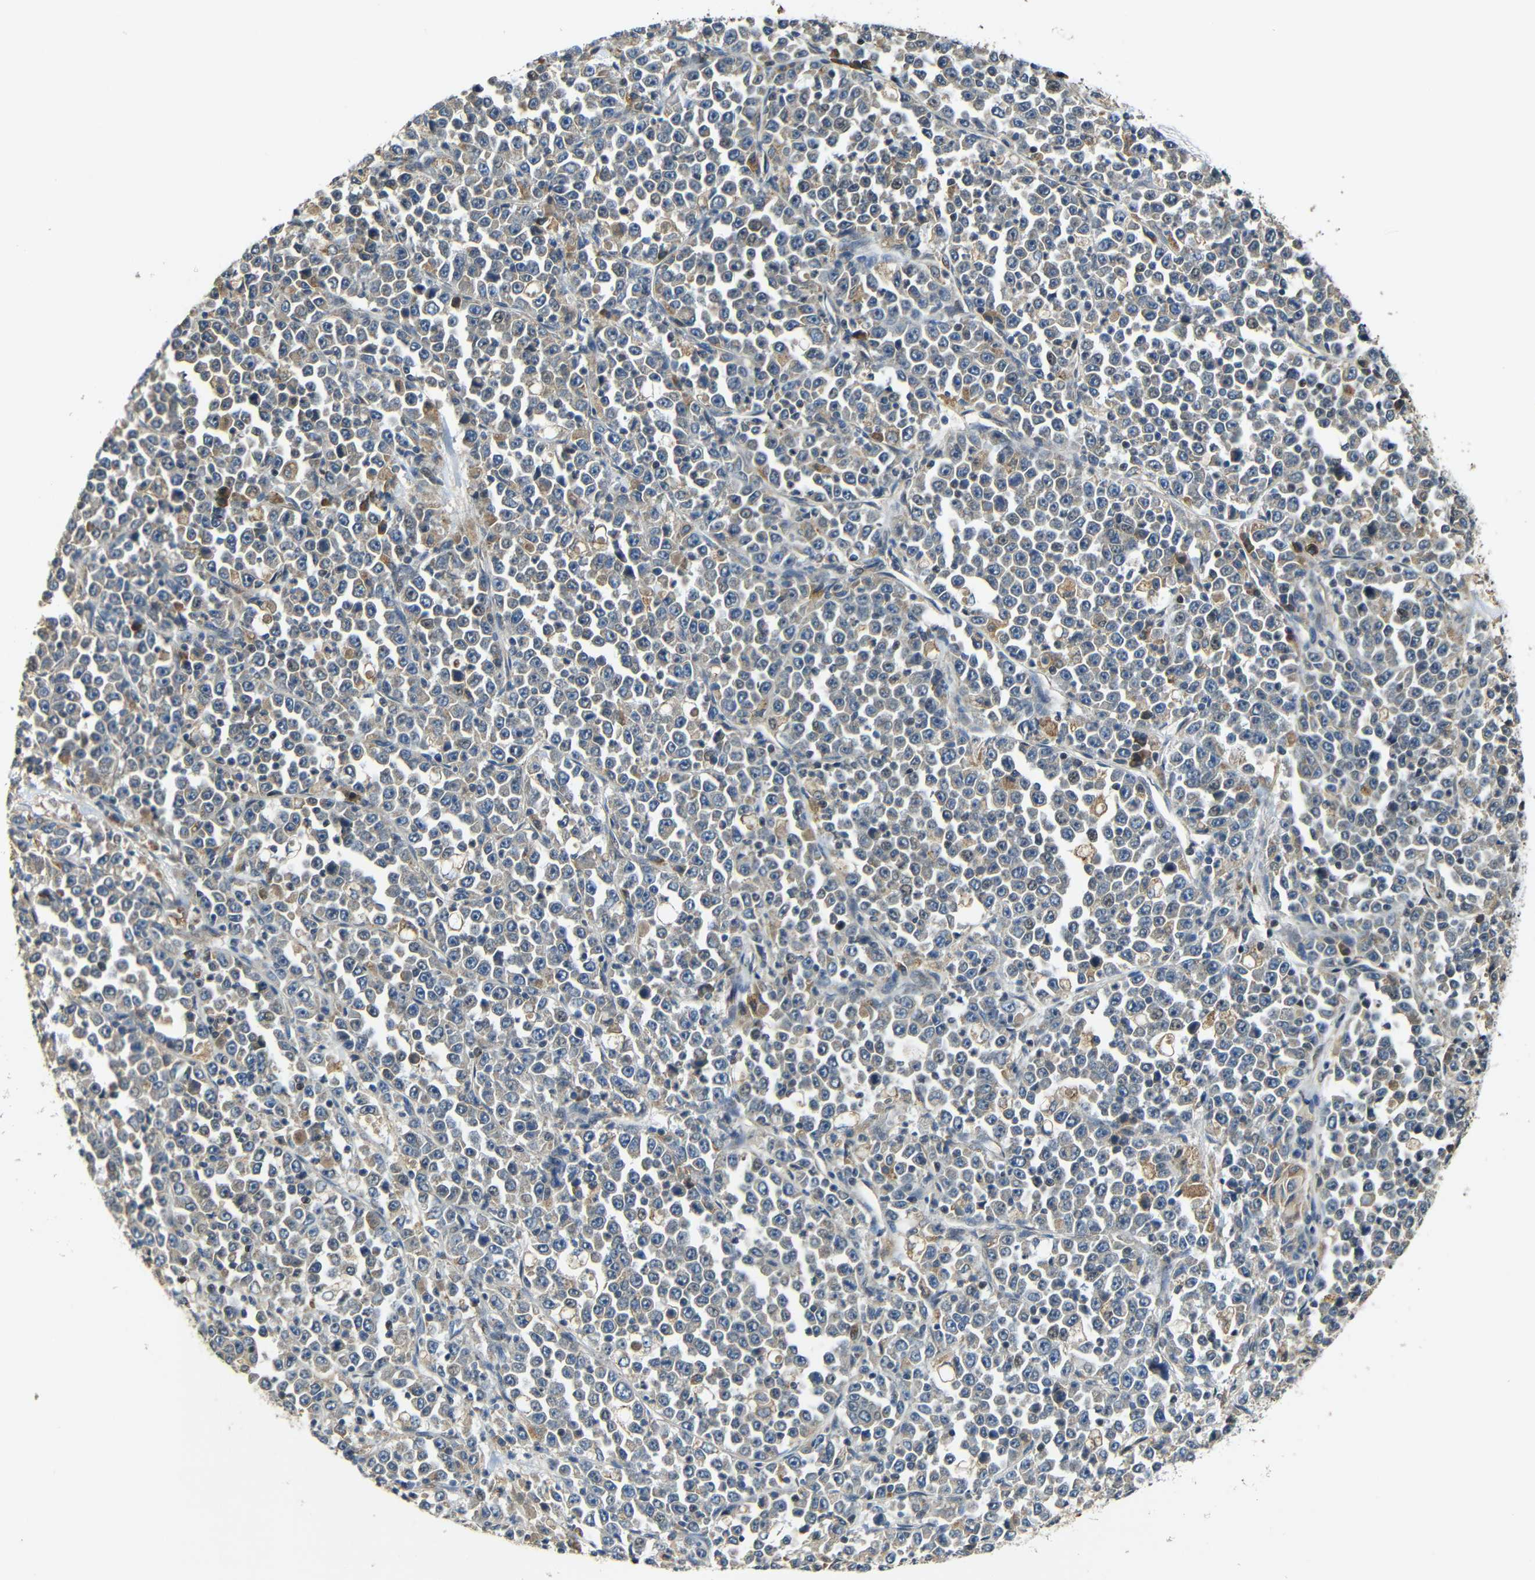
{"staining": {"intensity": "moderate", "quantity": ">75%", "location": "cytoplasmic/membranous"}, "tissue": "stomach cancer", "cell_type": "Tumor cells", "image_type": "cancer", "snomed": [{"axis": "morphology", "description": "Normal tissue, NOS"}, {"axis": "morphology", "description": "Adenocarcinoma, NOS"}, {"axis": "topography", "description": "Stomach, upper"}, {"axis": "topography", "description": "Stomach"}], "caption": "Immunohistochemistry (IHC) (DAB (3,3'-diaminobenzidine)) staining of human stomach cancer (adenocarcinoma) displays moderate cytoplasmic/membranous protein expression in approximately >75% of tumor cells.", "gene": "KAZALD1", "patient": {"sex": "male", "age": 59}}